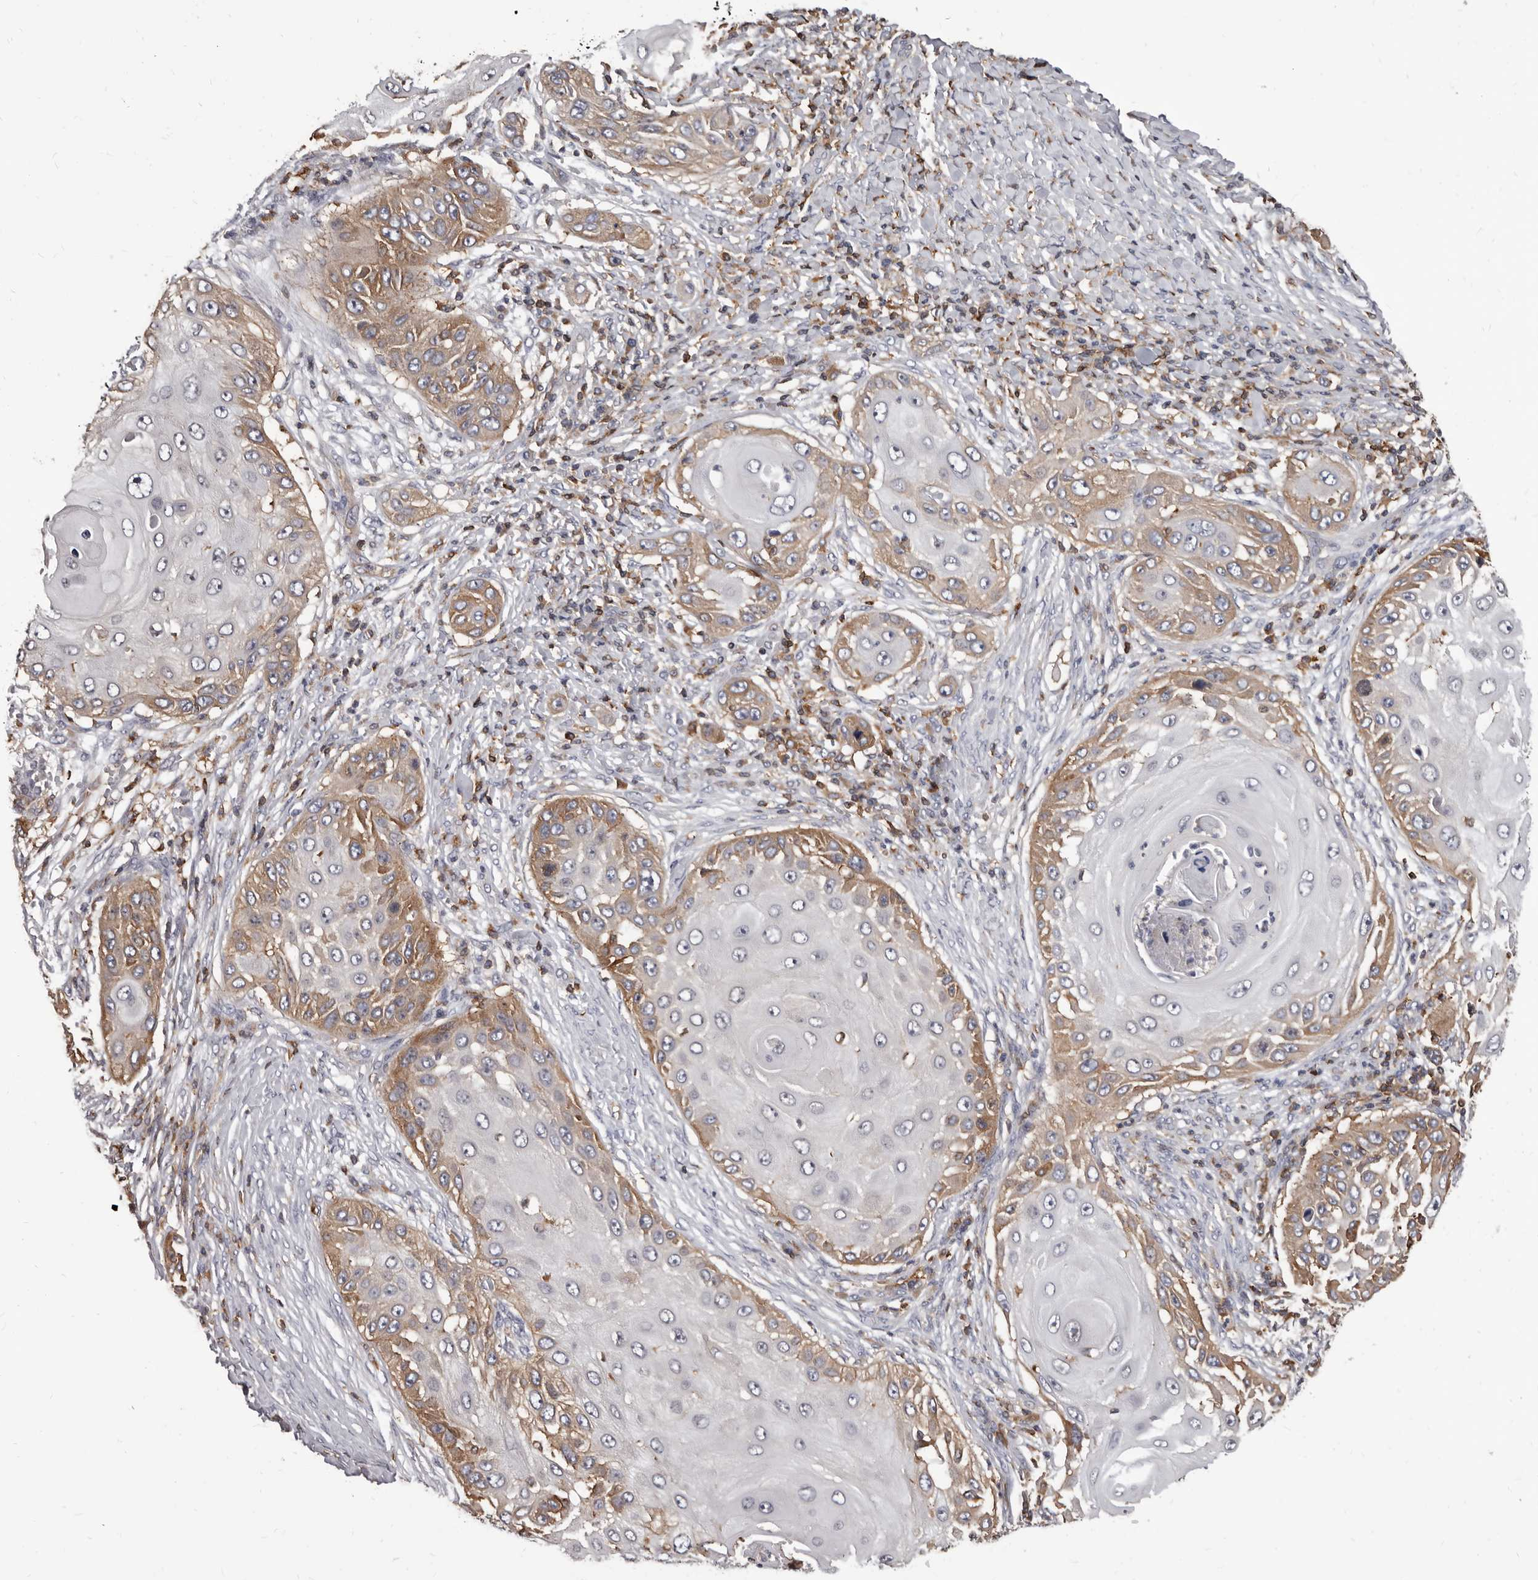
{"staining": {"intensity": "moderate", "quantity": "25%-75%", "location": "cytoplasmic/membranous"}, "tissue": "skin cancer", "cell_type": "Tumor cells", "image_type": "cancer", "snomed": [{"axis": "morphology", "description": "Squamous cell carcinoma, NOS"}, {"axis": "topography", "description": "Skin"}], "caption": "Immunohistochemical staining of human skin squamous cell carcinoma exhibits moderate cytoplasmic/membranous protein staining in approximately 25%-75% of tumor cells.", "gene": "NIBAN1", "patient": {"sex": "female", "age": 44}}